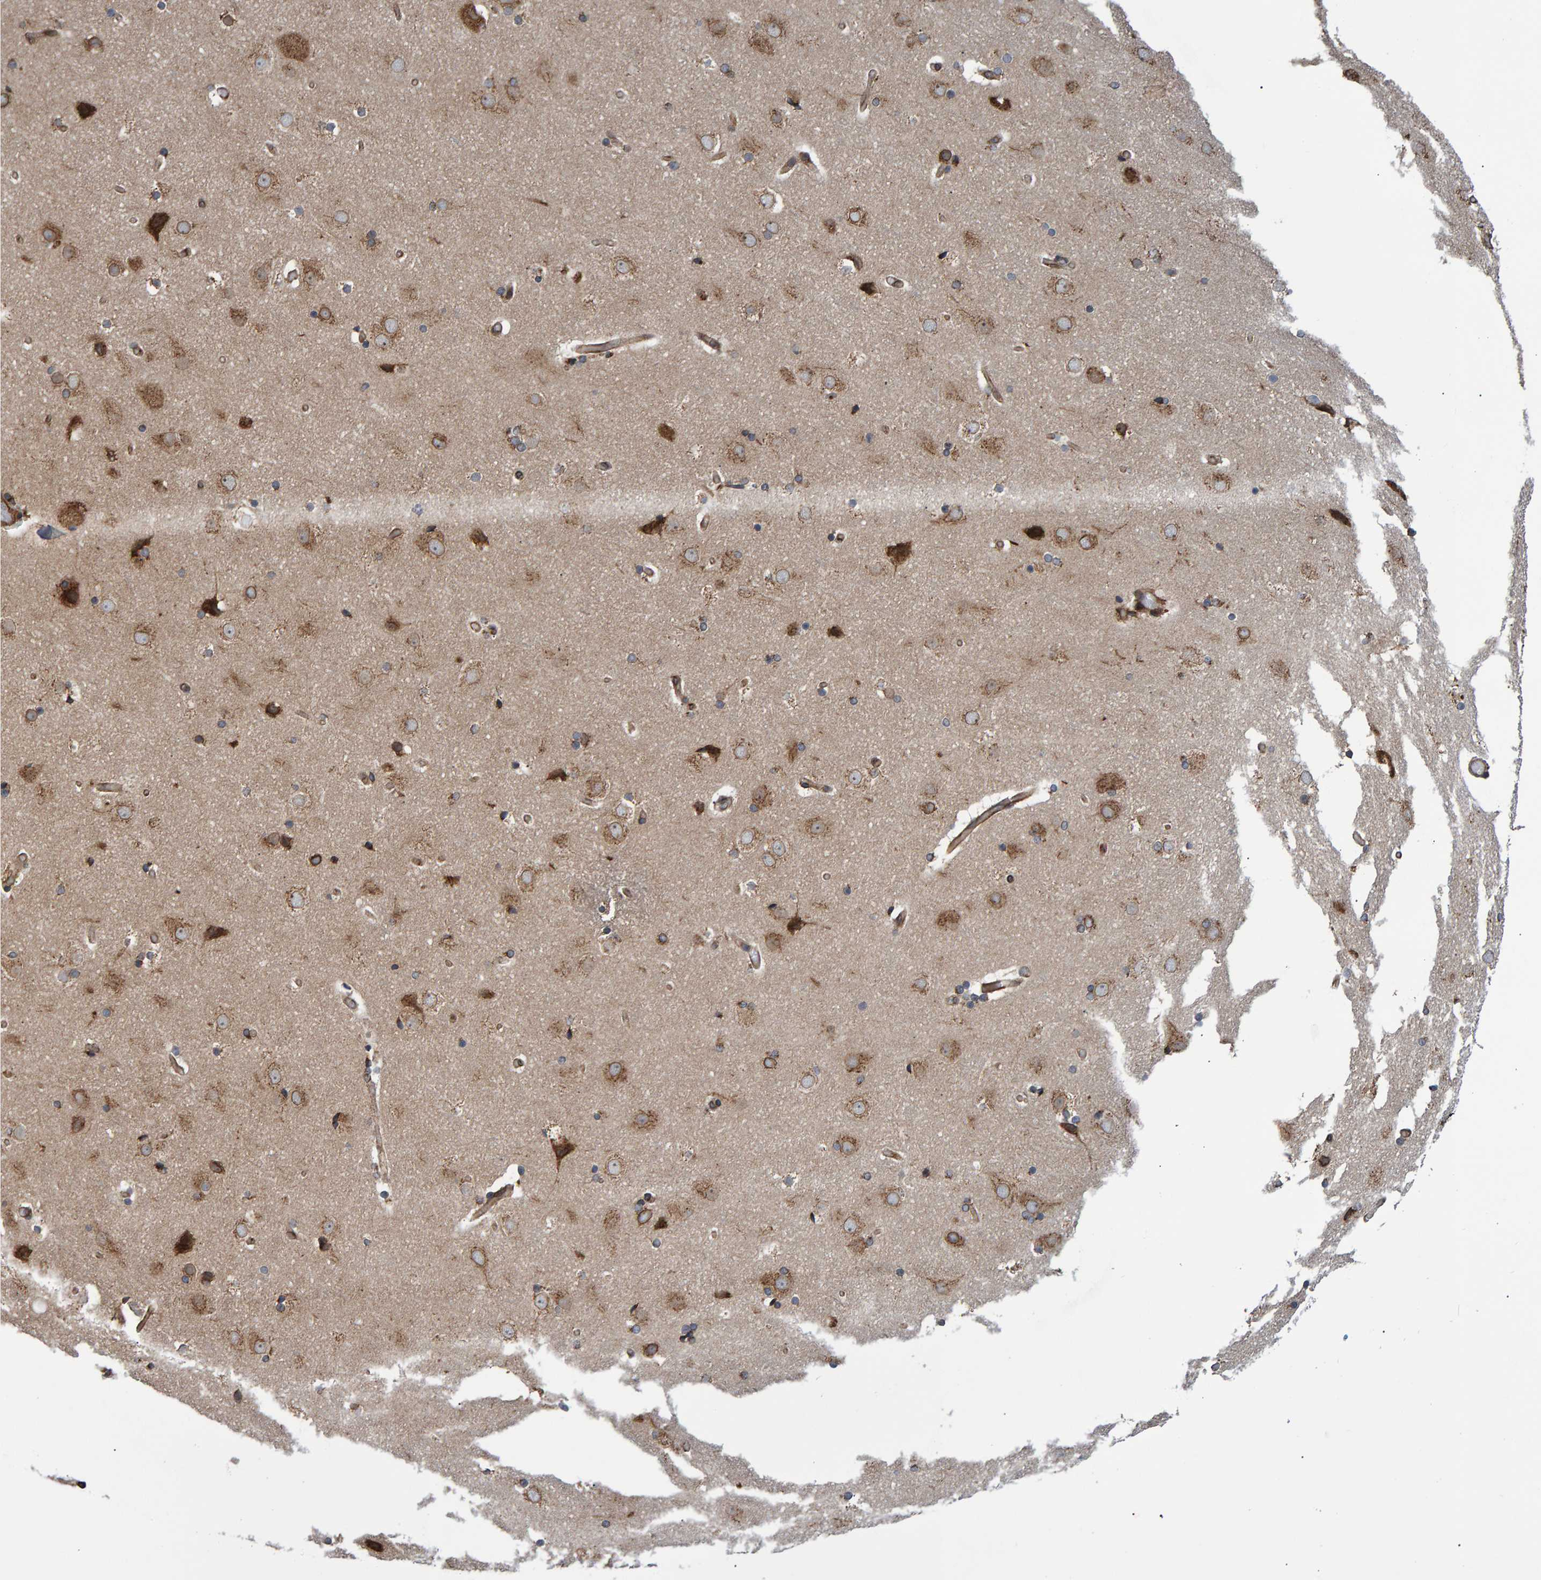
{"staining": {"intensity": "moderate", "quantity": ">75%", "location": "cytoplasmic/membranous"}, "tissue": "cerebral cortex", "cell_type": "Endothelial cells", "image_type": "normal", "snomed": [{"axis": "morphology", "description": "Normal tissue, NOS"}, {"axis": "topography", "description": "Cerebral cortex"}], "caption": "A brown stain shows moderate cytoplasmic/membranous expression of a protein in endothelial cells of normal cerebral cortex.", "gene": "FAM117A", "patient": {"sex": "male", "age": 57}}